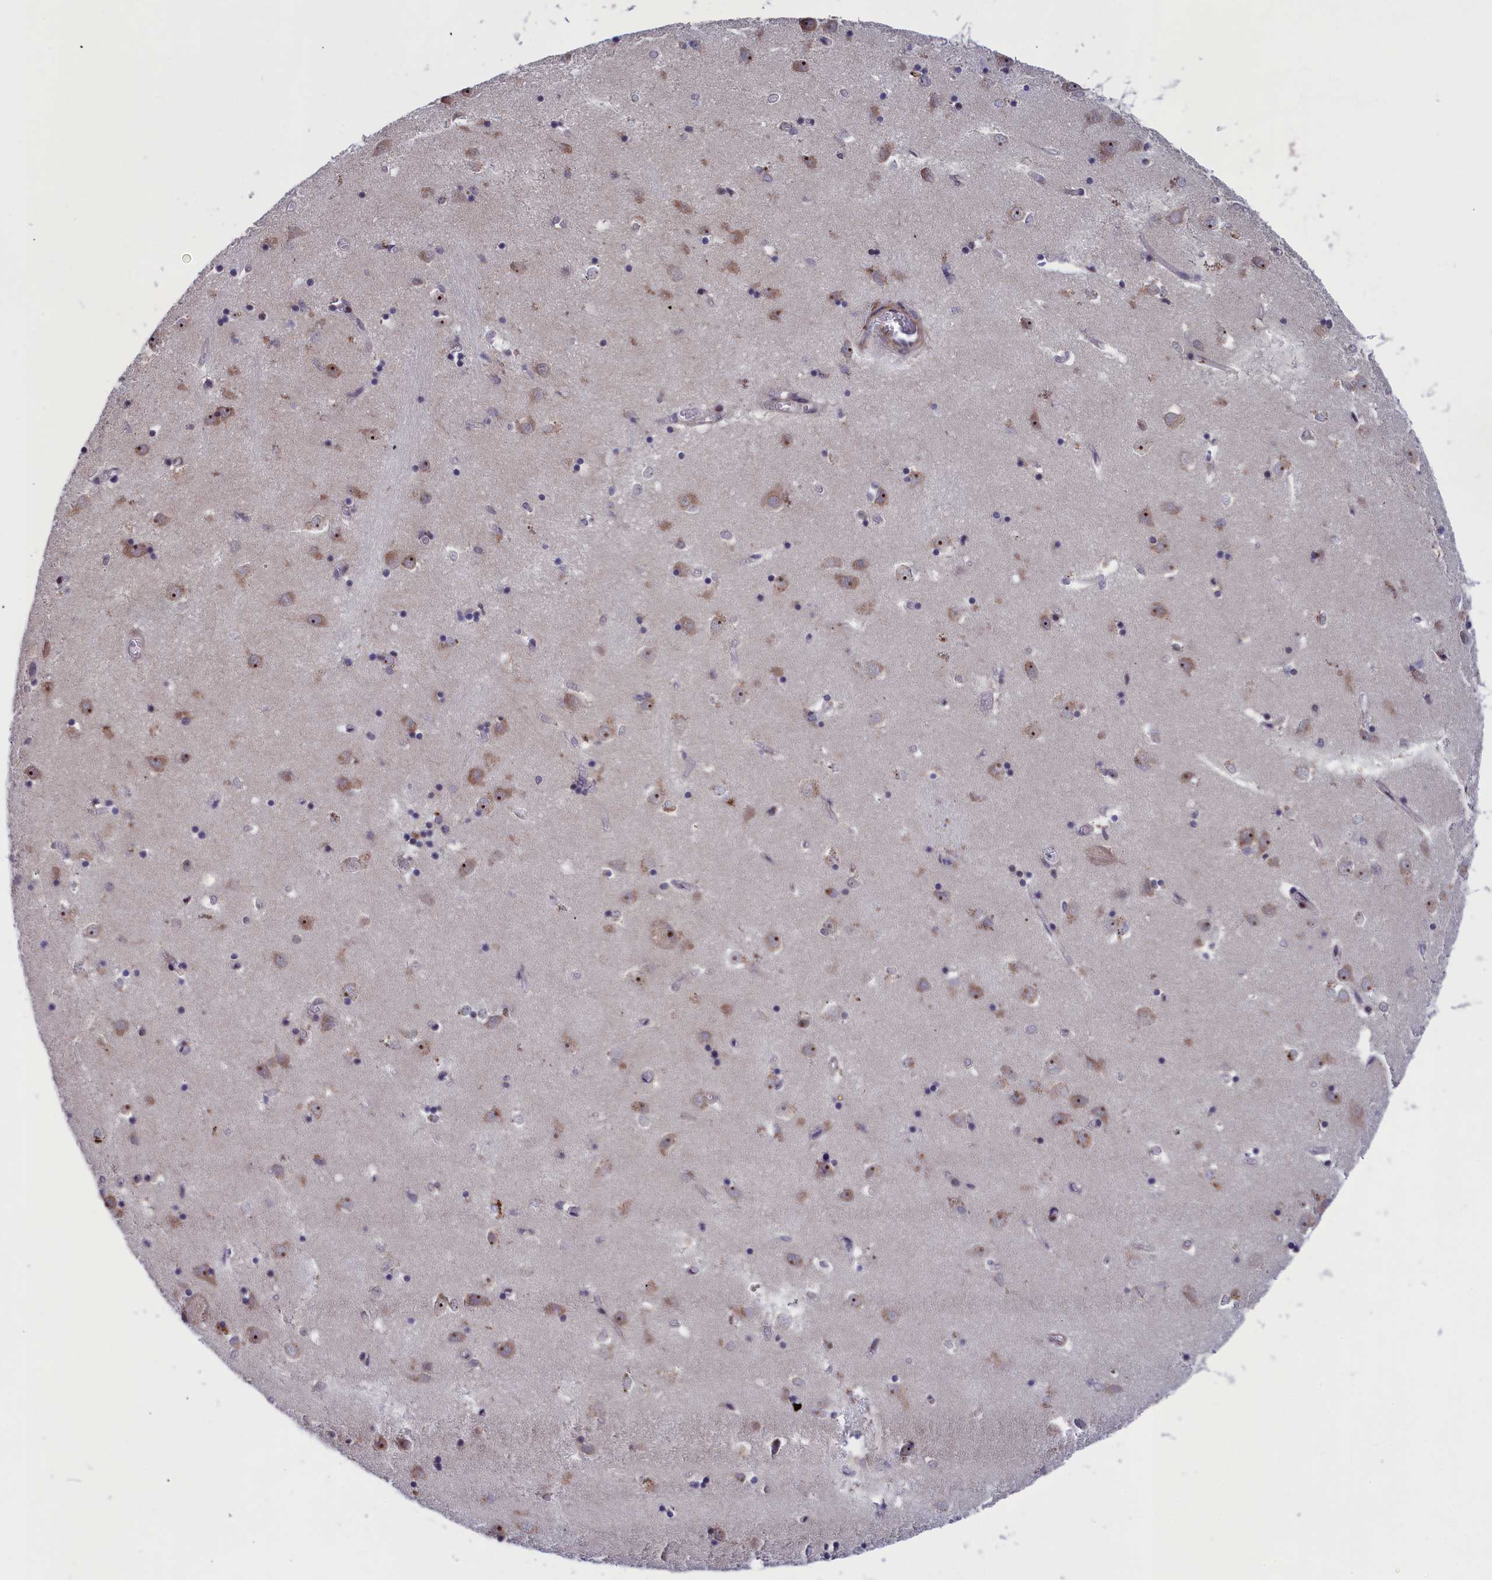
{"staining": {"intensity": "weak", "quantity": "<25%", "location": "cytoplasmic/membranous"}, "tissue": "caudate", "cell_type": "Glial cells", "image_type": "normal", "snomed": [{"axis": "morphology", "description": "Normal tissue, NOS"}, {"axis": "topography", "description": "Lateral ventricle wall"}], "caption": "Immunohistochemical staining of unremarkable human caudate demonstrates no significant staining in glial cells.", "gene": "PPAN", "patient": {"sex": "male", "age": 70}}